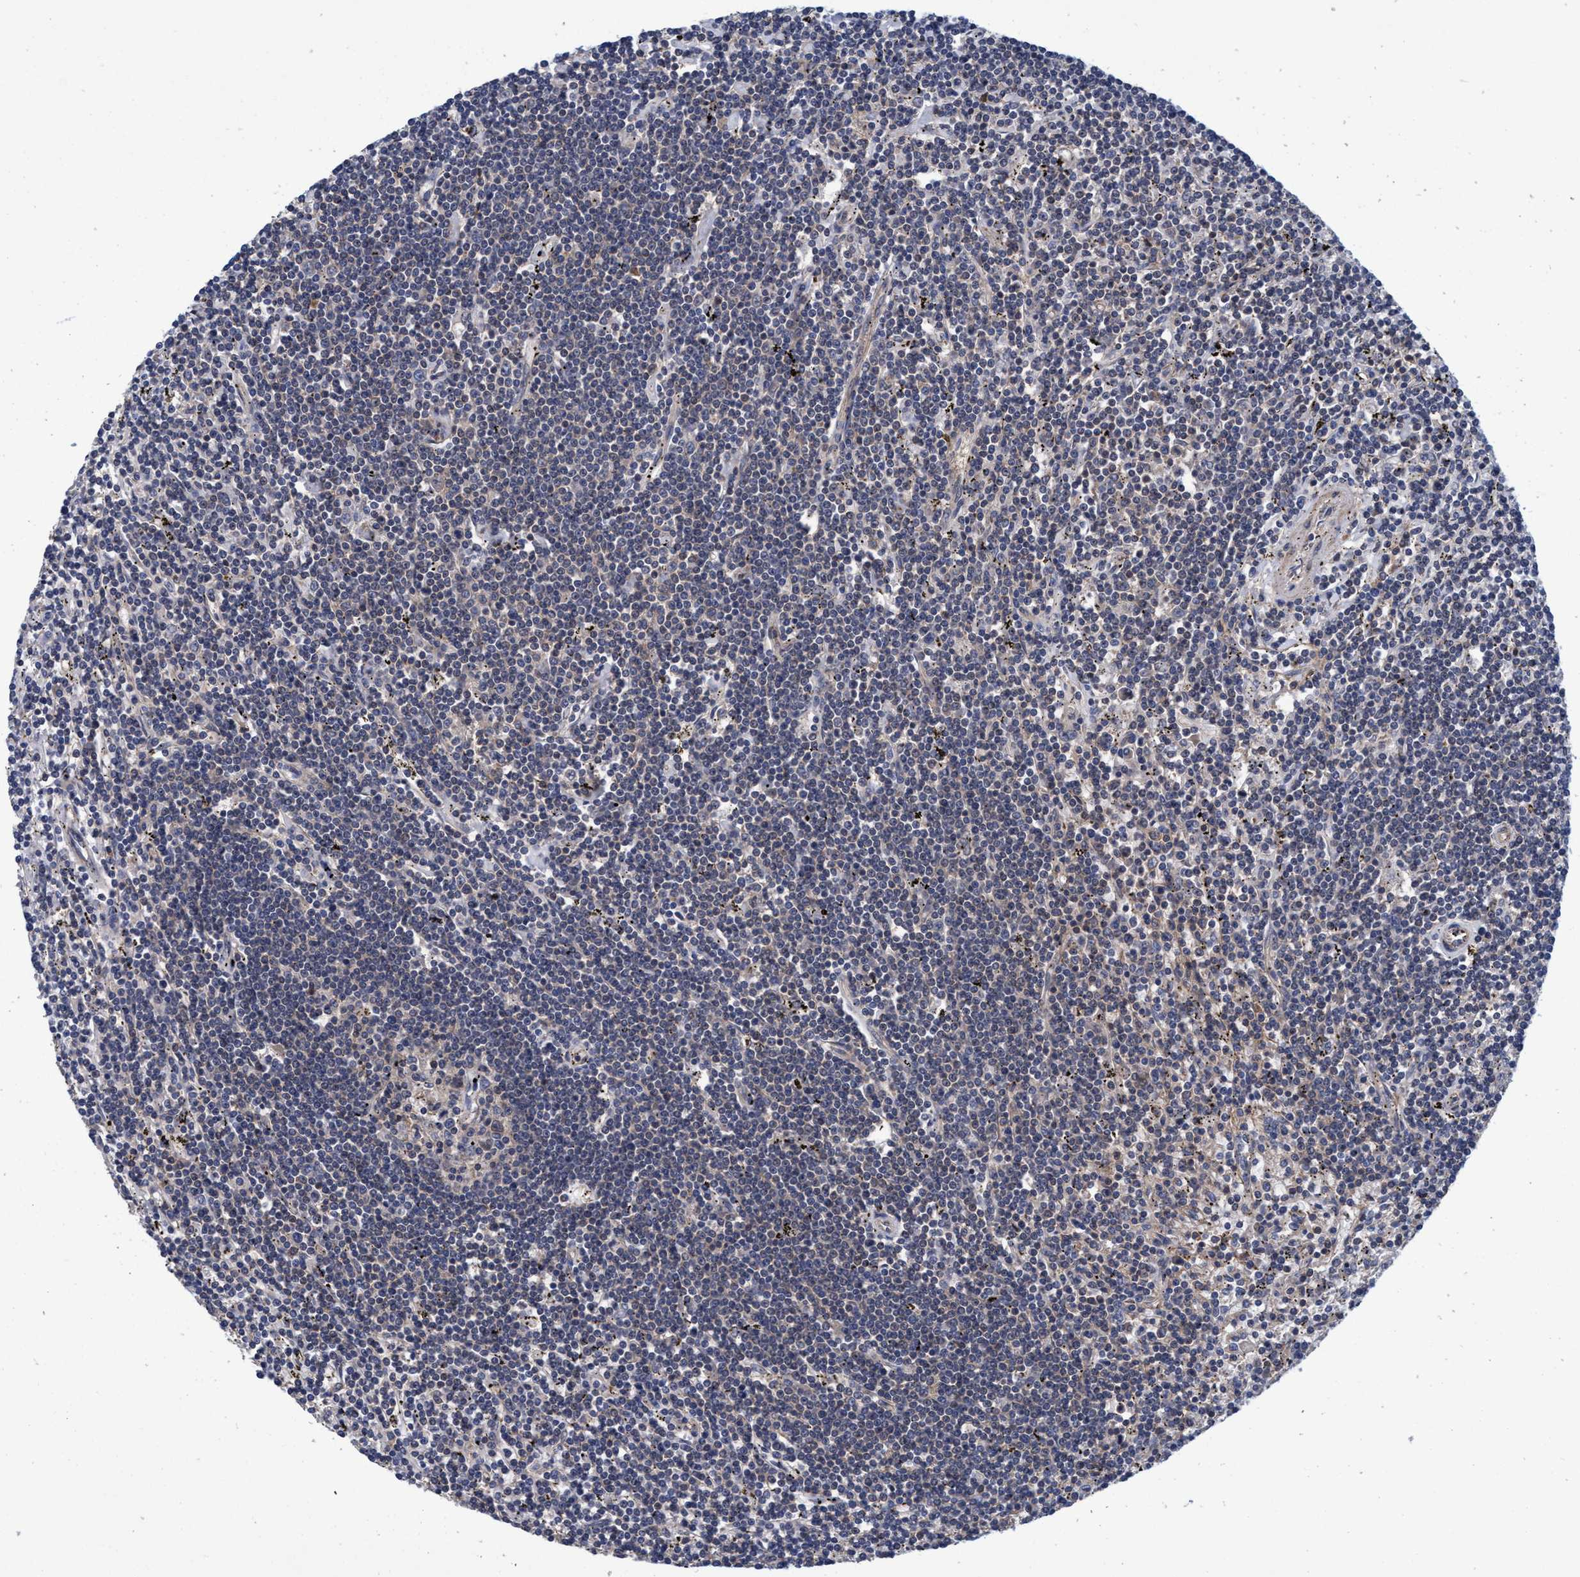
{"staining": {"intensity": "negative", "quantity": "none", "location": "none"}, "tissue": "lymphoma", "cell_type": "Tumor cells", "image_type": "cancer", "snomed": [{"axis": "morphology", "description": "Malignant lymphoma, non-Hodgkin's type, Low grade"}, {"axis": "topography", "description": "Spleen"}], "caption": "Immunohistochemical staining of human lymphoma displays no significant positivity in tumor cells.", "gene": "CALCOCO2", "patient": {"sex": "male", "age": 76}}